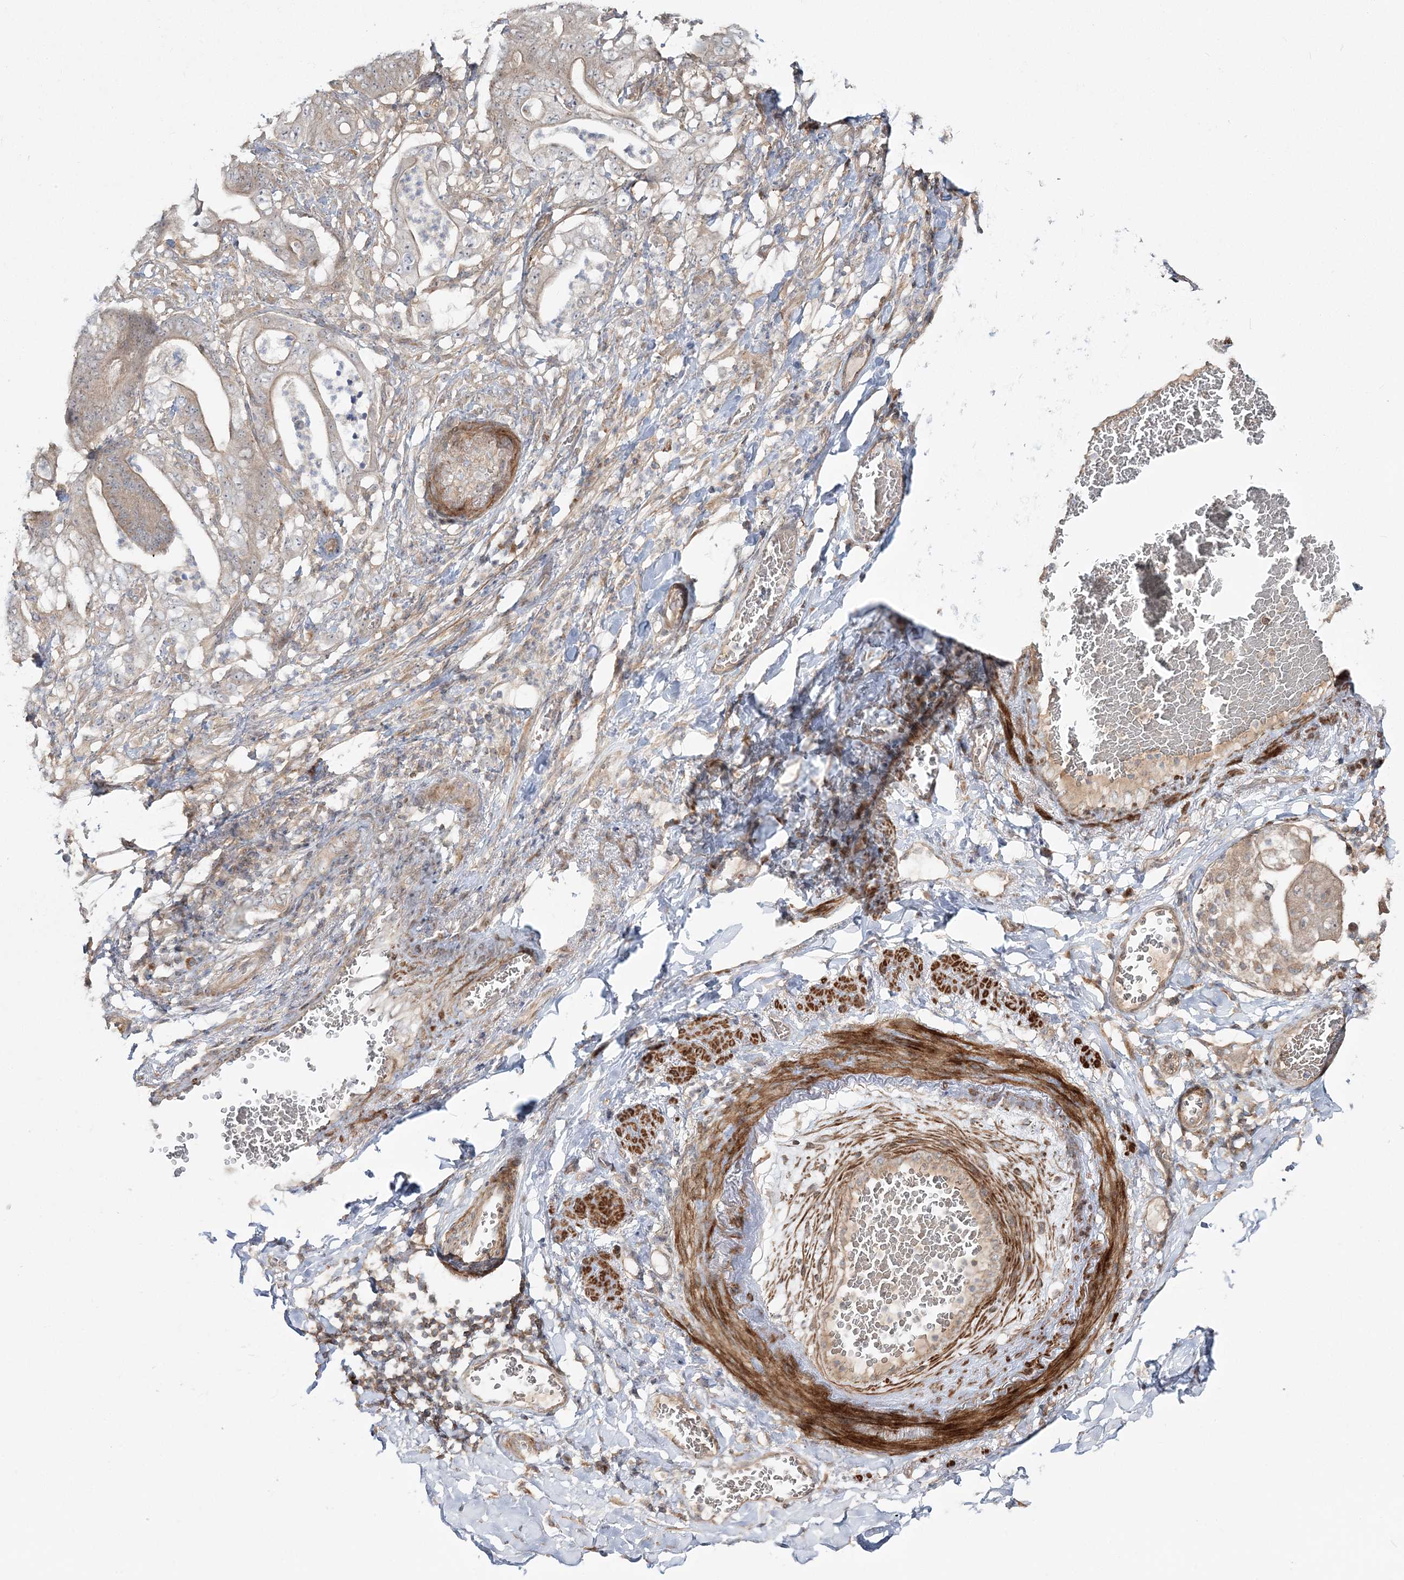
{"staining": {"intensity": "weak", "quantity": "<25%", "location": "cytoplasmic/membranous"}, "tissue": "stomach cancer", "cell_type": "Tumor cells", "image_type": "cancer", "snomed": [{"axis": "morphology", "description": "Adenocarcinoma, NOS"}, {"axis": "topography", "description": "Stomach"}], "caption": "DAB immunohistochemical staining of stomach adenocarcinoma shows no significant staining in tumor cells. (DAB (3,3'-diaminobenzidine) immunohistochemistry with hematoxylin counter stain).", "gene": "MOCS2", "patient": {"sex": "female", "age": 73}}